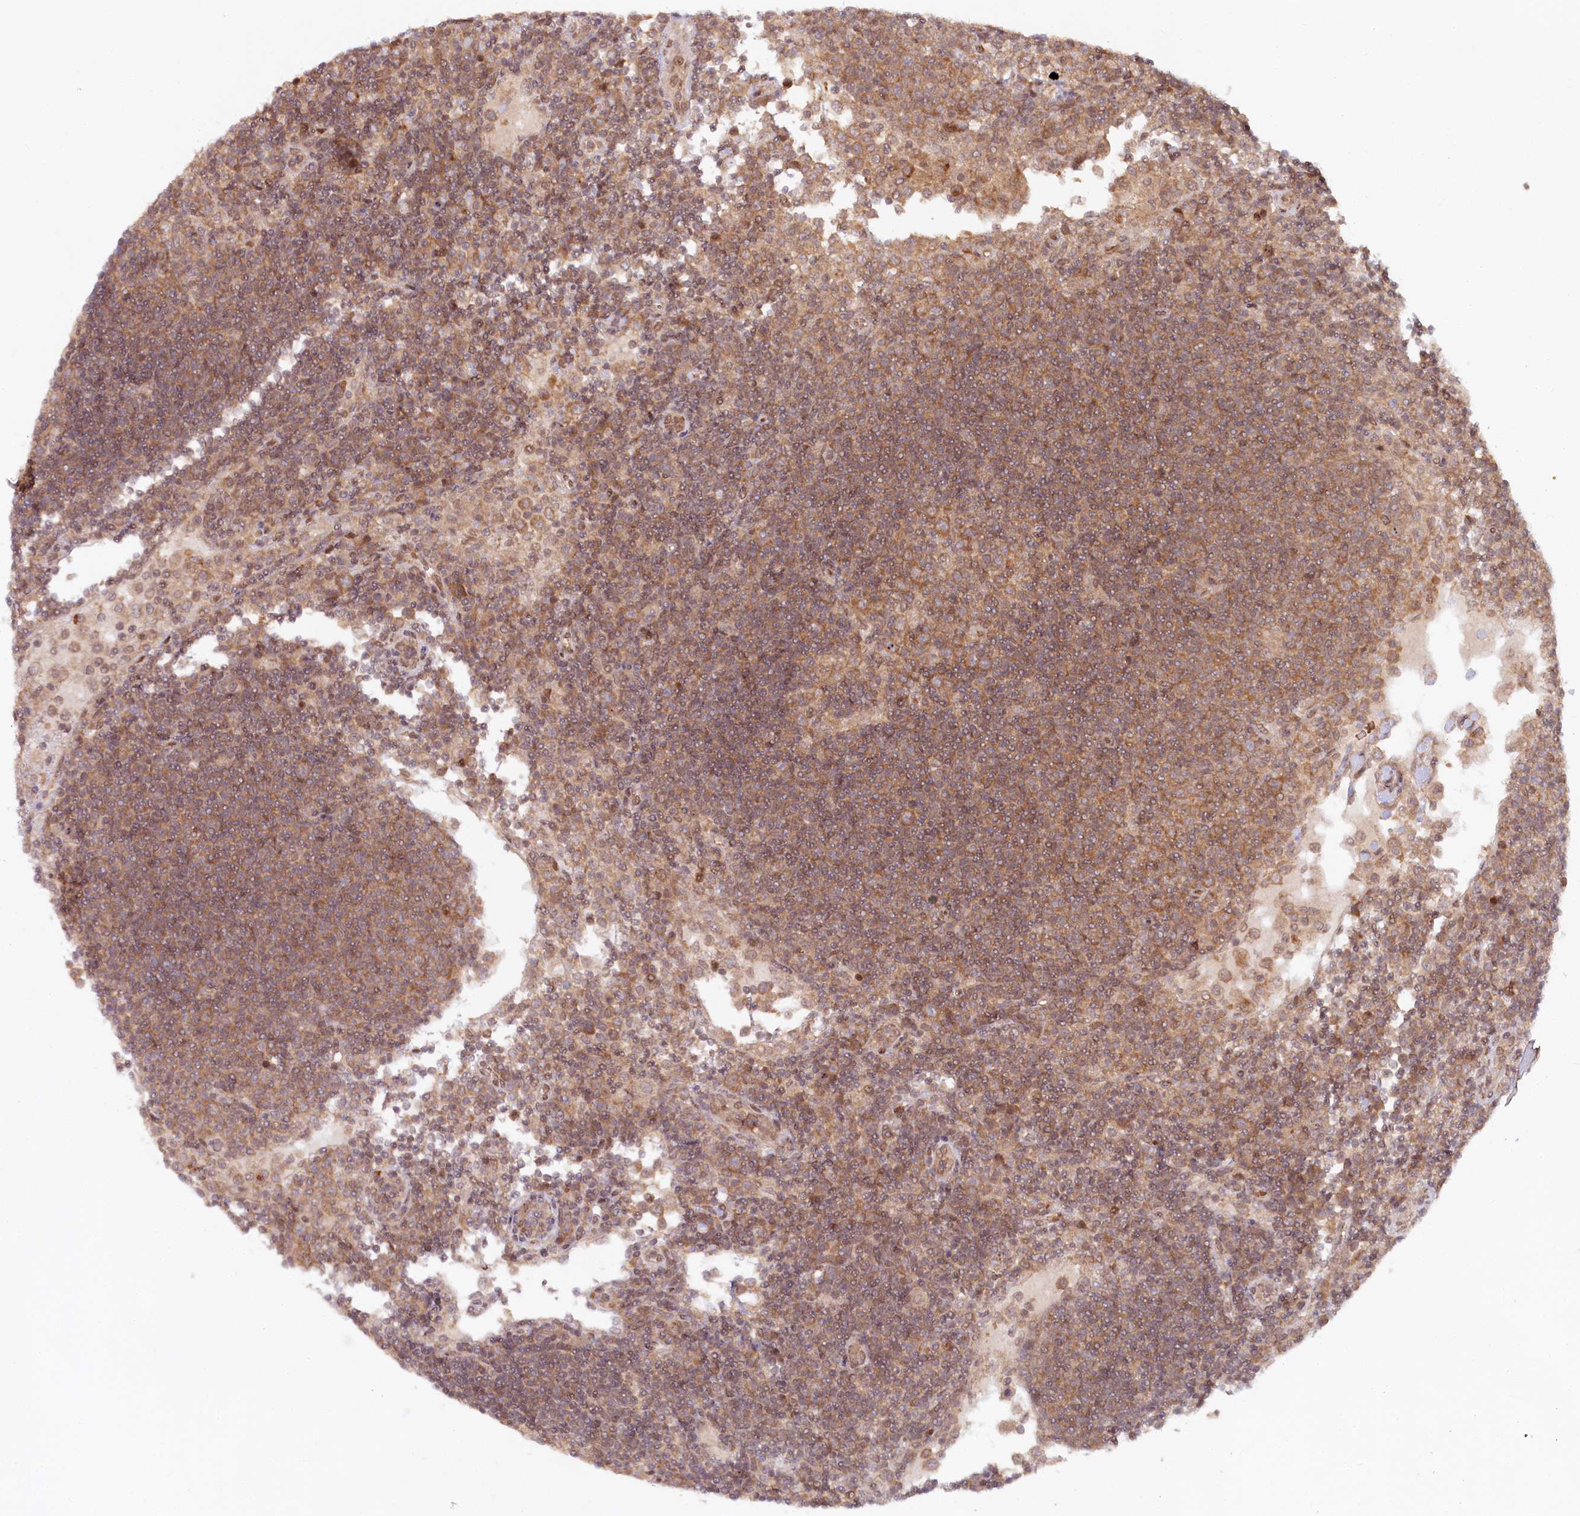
{"staining": {"intensity": "moderate", "quantity": ">75%", "location": "cytoplasmic/membranous,nuclear"}, "tissue": "lymph node", "cell_type": "Germinal center cells", "image_type": "normal", "snomed": [{"axis": "morphology", "description": "Normal tissue, NOS"}, {"axis": "topography", "description": "Lymph node"}], "caption": "Immunohistochemistry (IHC) (DAB (3,3'-diaminobenzidine)) staining of unremarkable lymph node displays moderate cytoplasmic/membranous,nuclear protein positivity in approximately >75% of germinal center cells. The staining was performed using DAB (3,3'-diaminobenzidine), with brown indicating positive protein expression. Nuclei are stained blue with hematoxylin.", "gene": "CCDC65", "patient": {"sex": "female", "age": 53}}